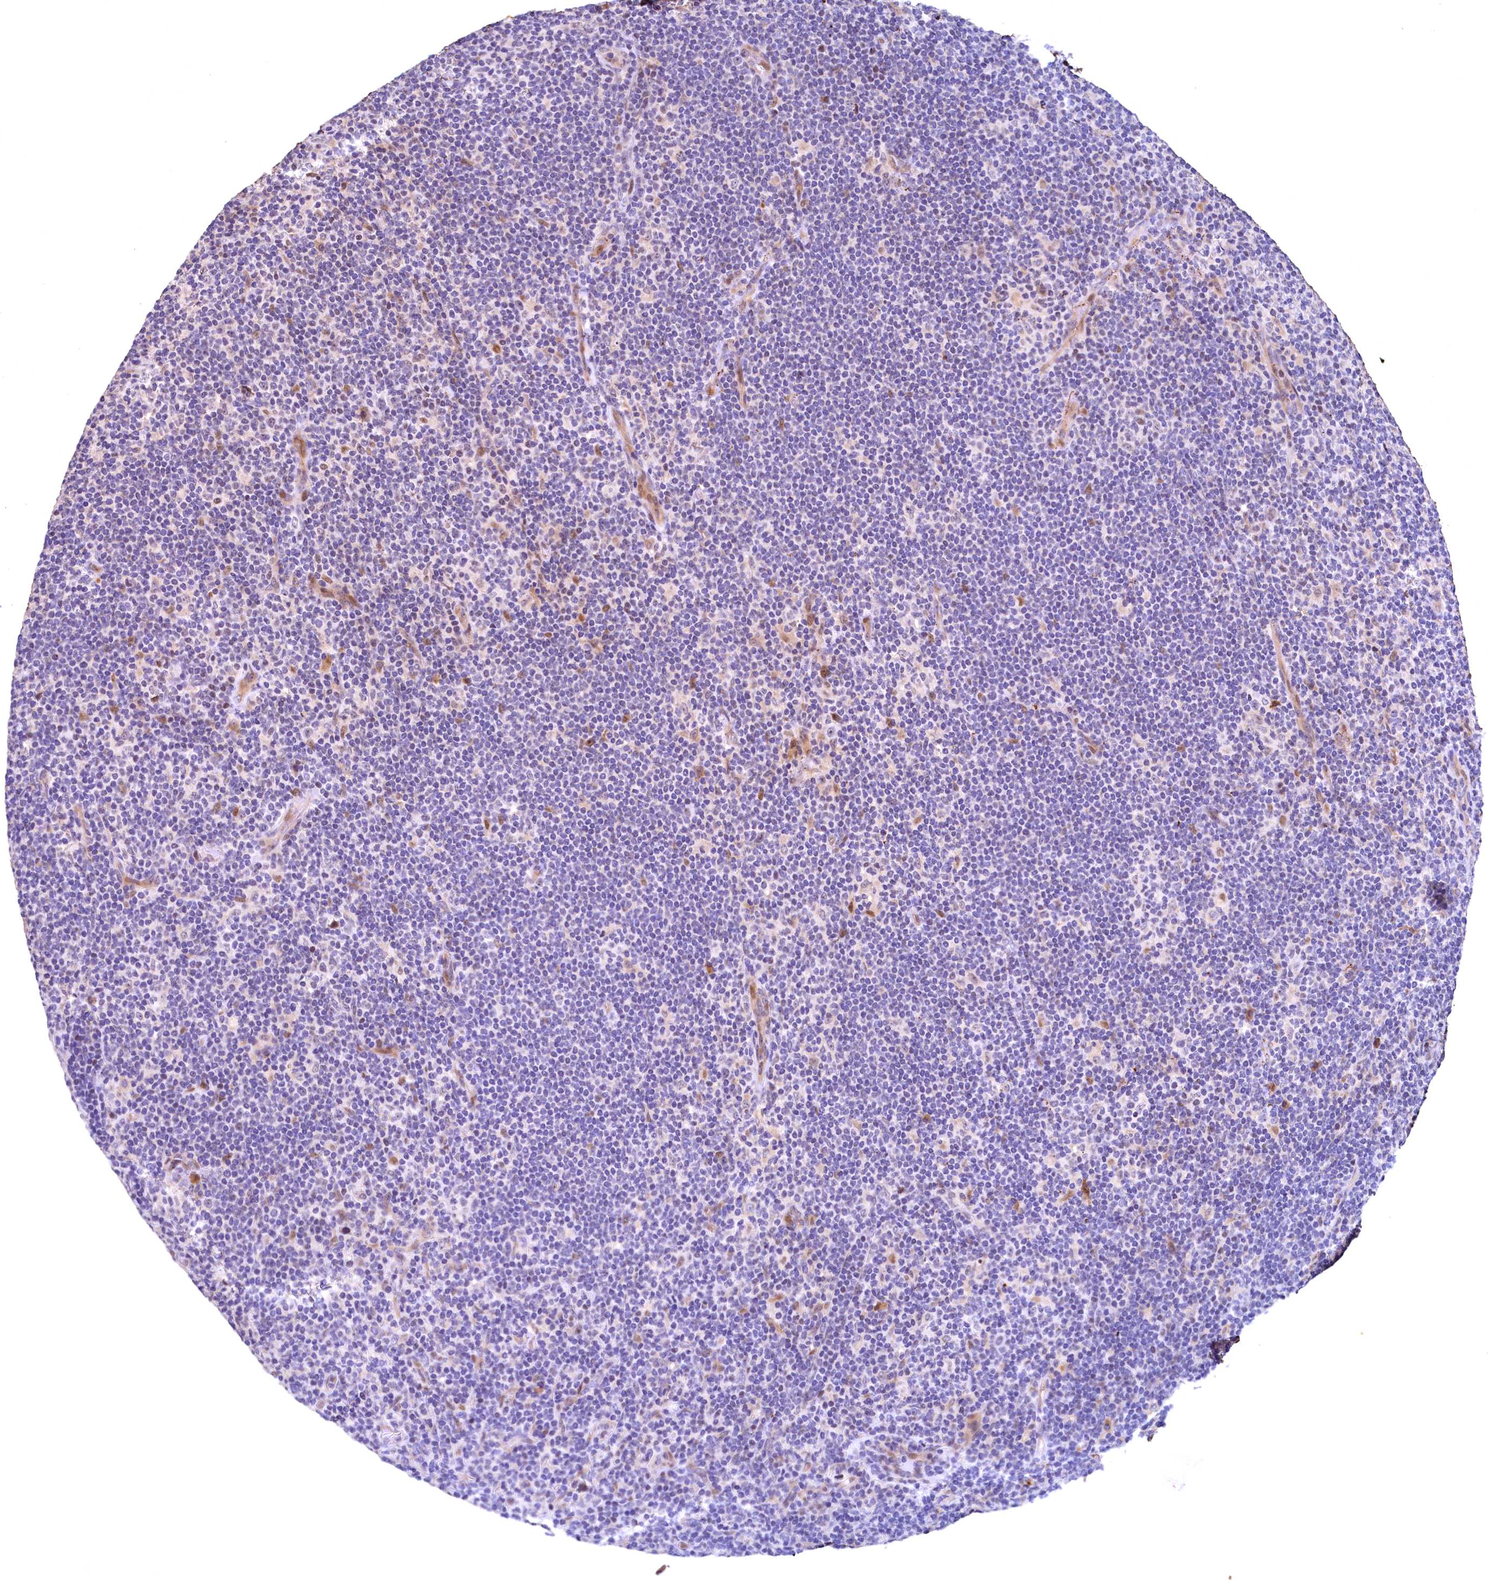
{"staining": {"intensity": "negative", "quantity": "none", "location": "none"}, "tissue": "lymphoma", "cell_type": "Tumor cells", "image_type": "cancer", "snomed": [{"axis": "morphology", "description": "Hodgkin's disease, NOS"}, {"axis": "topography", "description": "Lymph node"}], "caption": "DAB (3,3'-diaminobenzidine) immunohistochemical staining of human lymphoma exhibits no significant expression in tumor cells.", "gene": "LATS2", "patient": {"sex": "female", "age": 57}}